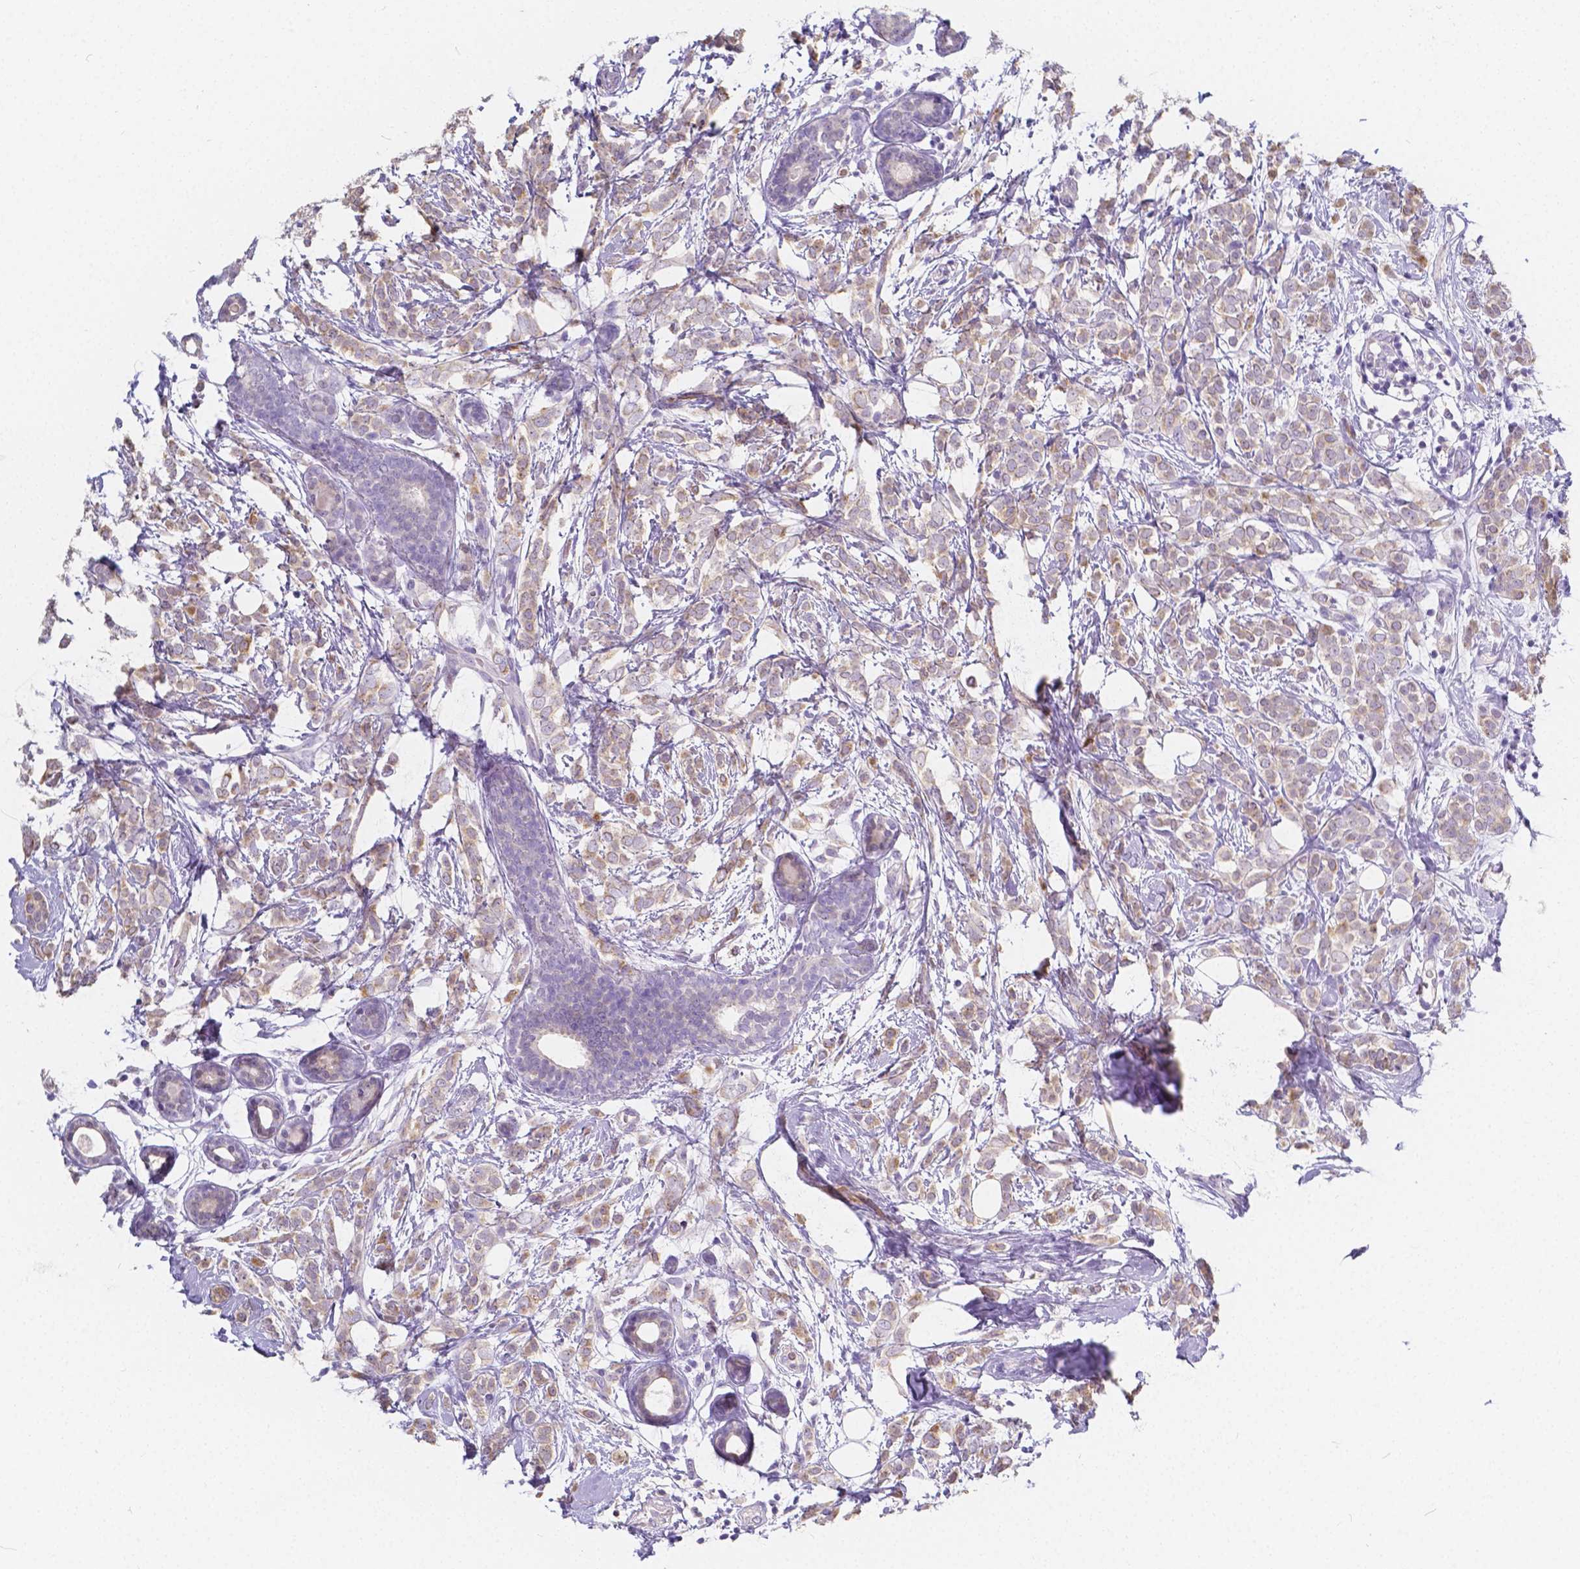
{"staining": {"intensity": "weak", "quantity": ">75%", "location": "cytoplasmic/membranous"}, "tissue": "breast cancer", "cell_type": "Tumor cells", "image_type": "cancer", "snomed": [{"axis": "morphology", "description": "Lobular carcinoma"}, {"axis": "topography", "description": "Breast"}], "caption": "High-power microscopy captured an immunohistochemistry (IHC) photomicrograph of breast lobular carcinoma, revealing weak cytoplasmic/membranous staining in about >75% of tumor cells. The staining was performed using DAB to visualize the protein expression in brown, while the nuclei were stained in blue with hematoxylin (Magnification: 20x).", "gene": "RNF186", "patient": {"sex": "female", "age": 49}}